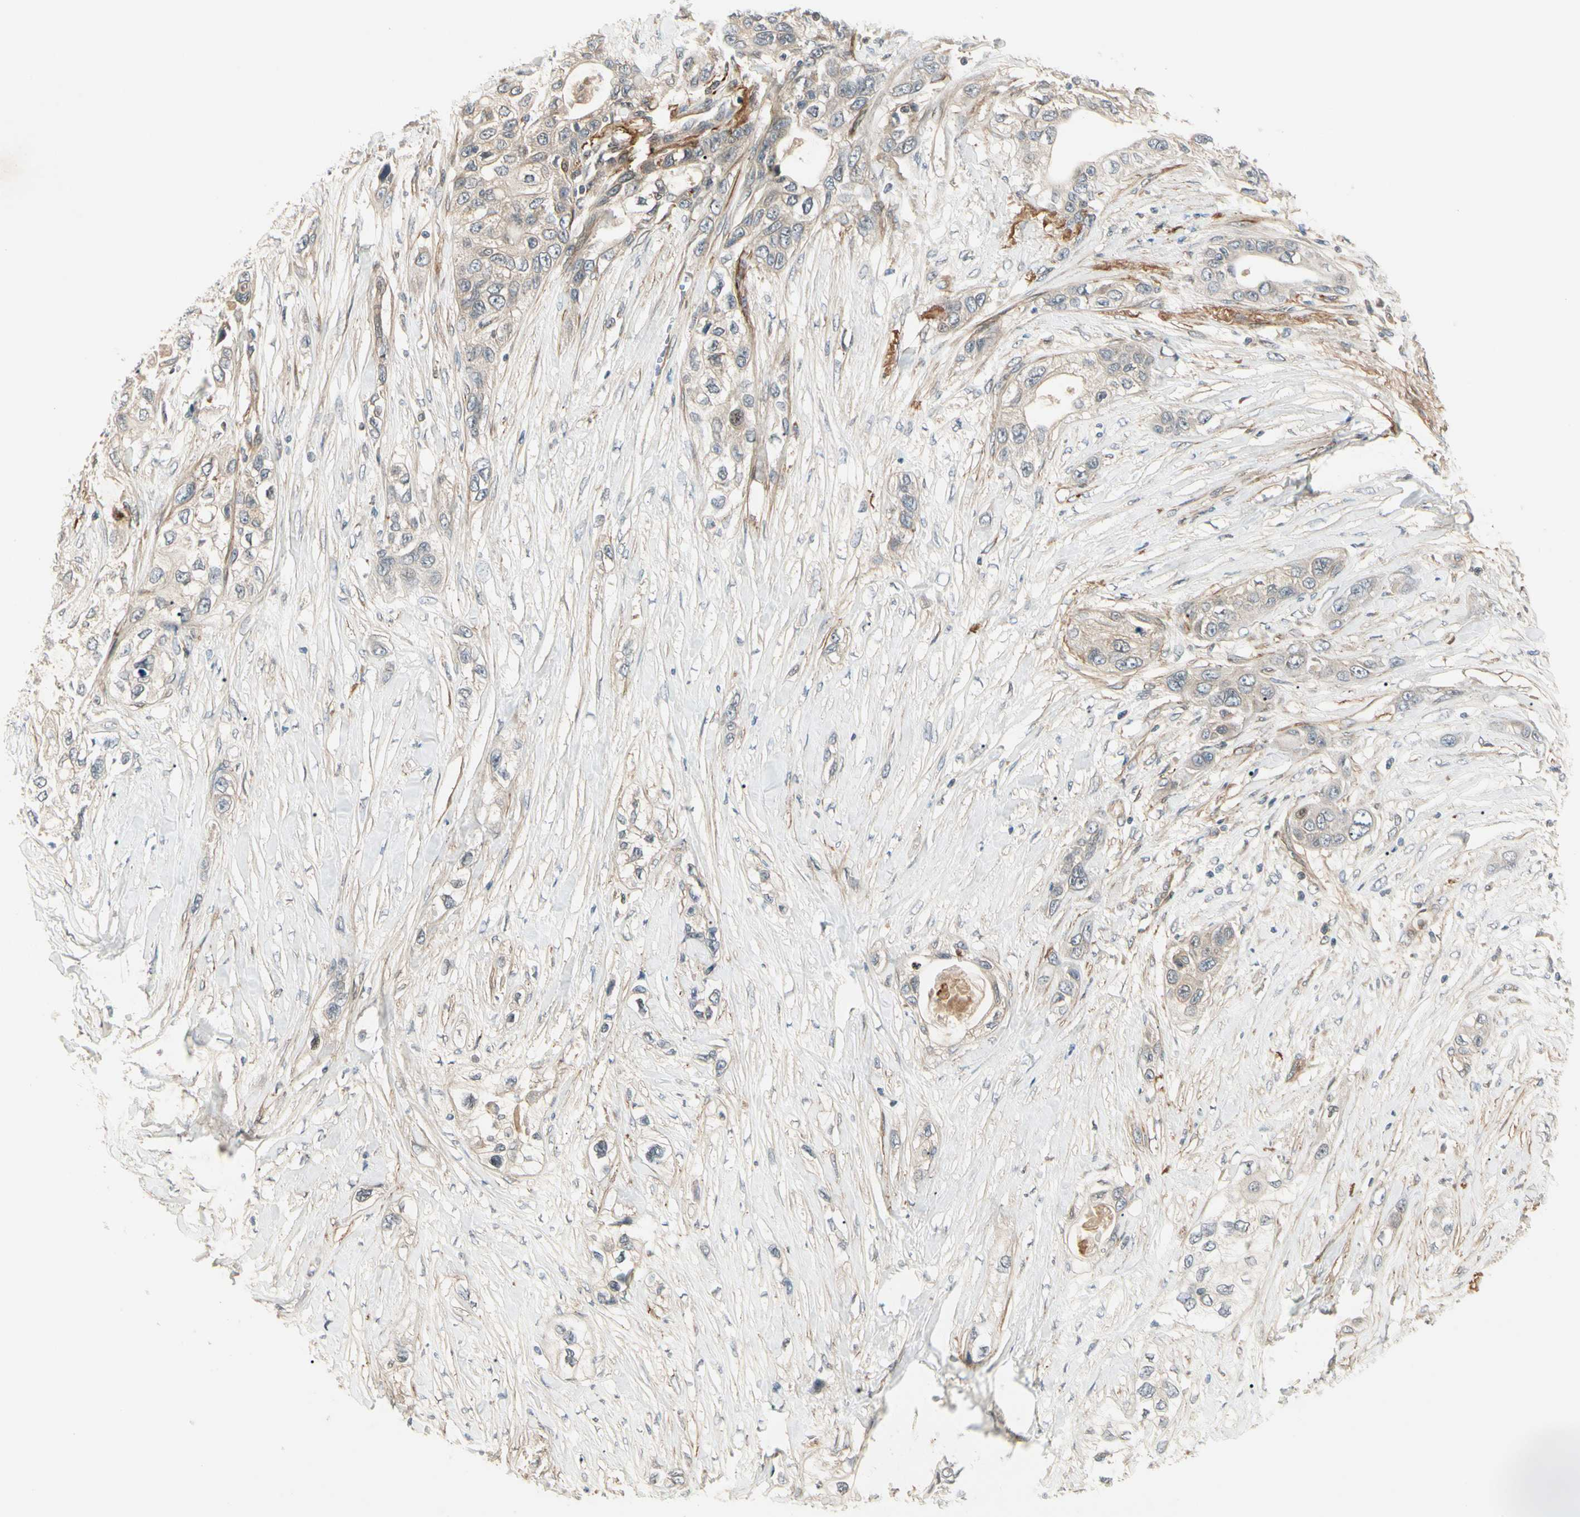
{"staining": {"intensity": "weak", "quantity": ">75%", "location": "cytoplasmic/membranous"}, "tissue": "pancreatic cancer", "cell_type": "Tumor cells", "image_type": "cancer", "snomed": [{"axis": "morphology", "description": "Adenocarcinoma, NOS"}, {"axis": "topography", "description": "Pancreas"}], "caption": "Weak cytoplasmic/membranous protein expression is seen in approximately >75% of tumor cells in pancreatic cancer.", "gene": "F2R", "patient": {"sex": "female", "age": 70}}